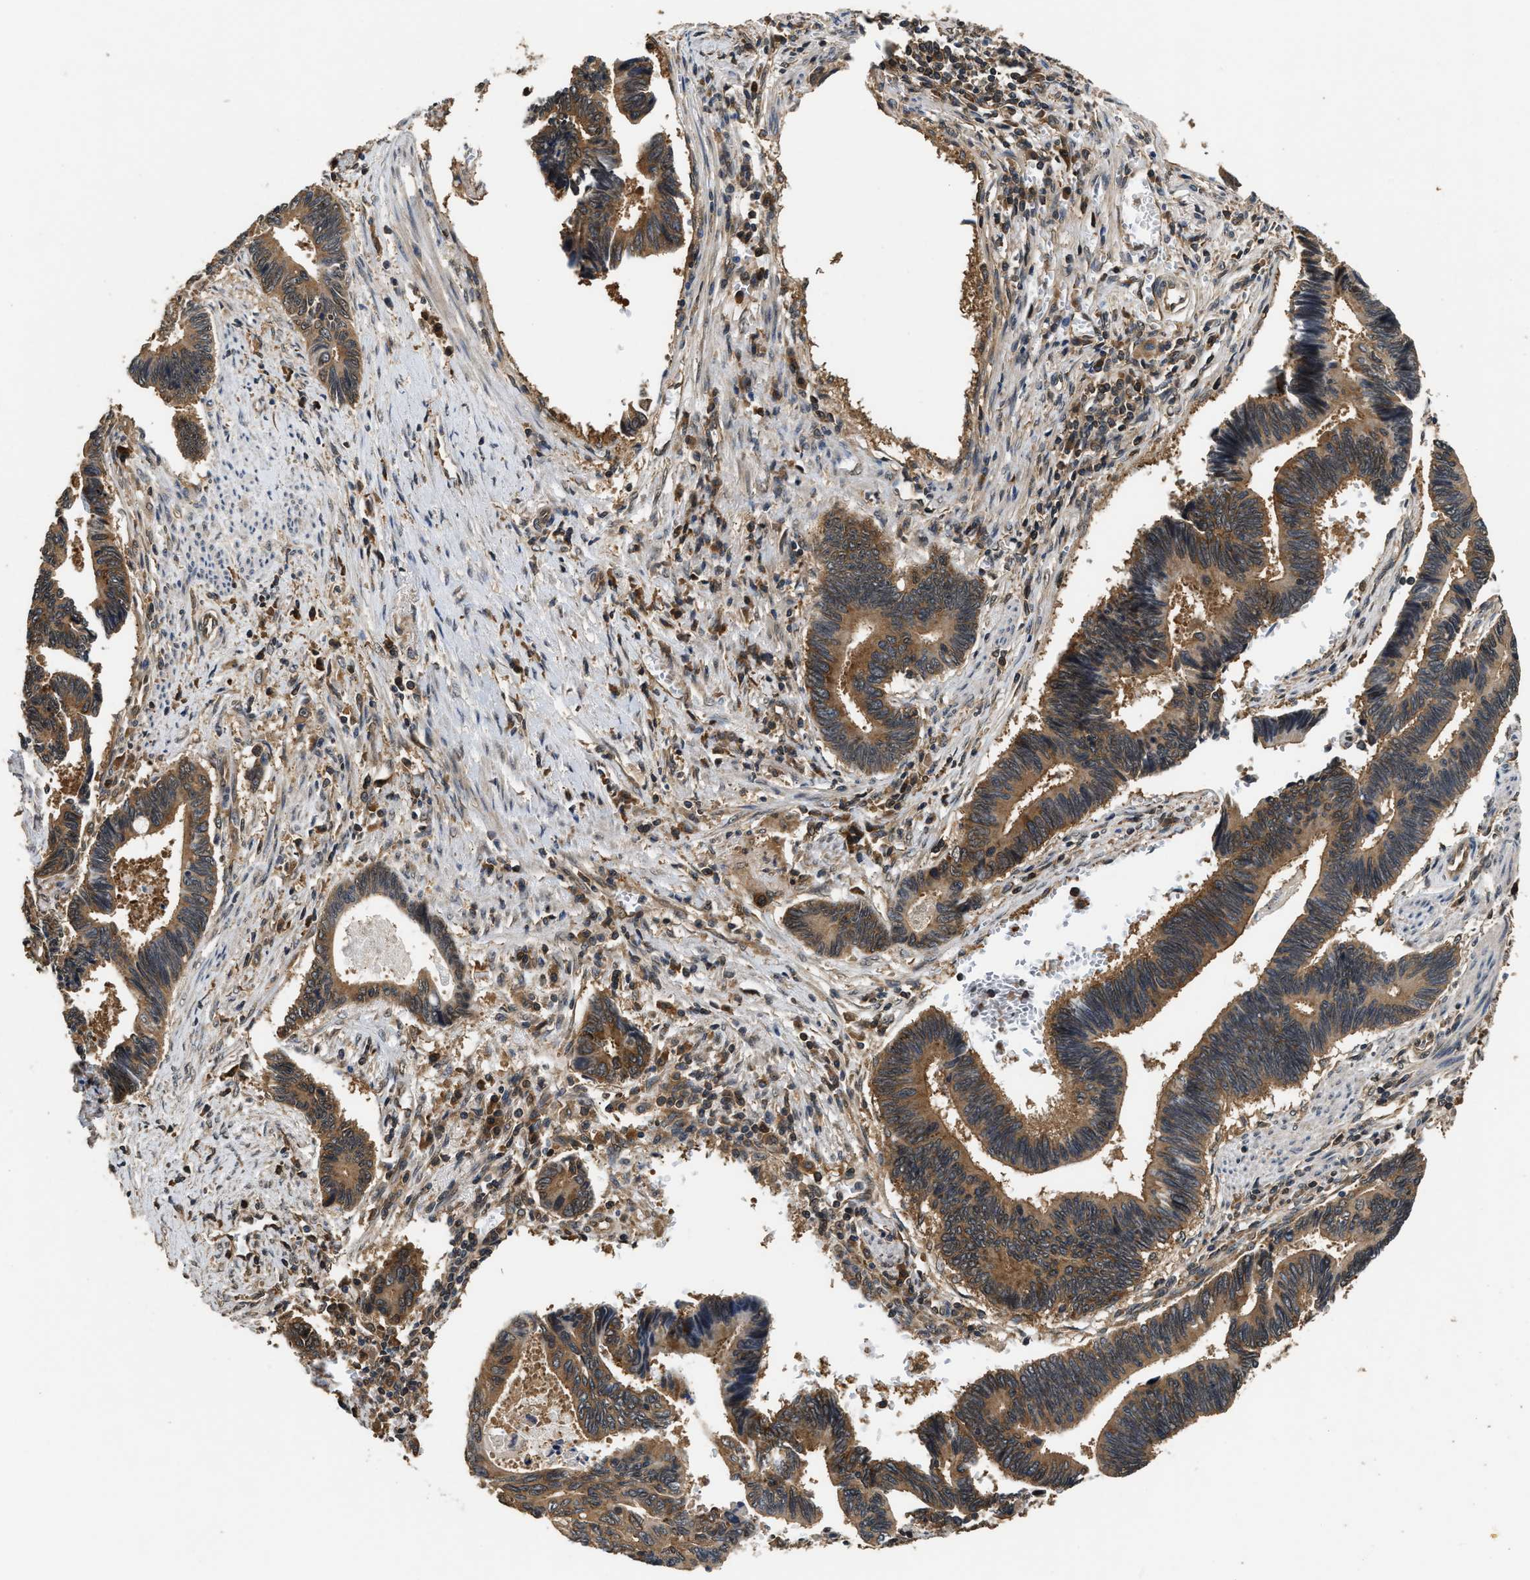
{"staining": {"intensity": "moderate", "quantity": ">75%", "location": "cytoplasmic/membranous"}, "tissue": "pancreatic cancer", "cell_type": "Tumor cells", "image_type": "cancer", "snomed": [{"axis": "morphology", "description": "Adenocarcinoma, NOS"}, {"axis": "topography", "description": "Pancreas"}], "caption": "High-power microscopy captured an immunohistochemistry micrograph of pancreatic adenocarcinoma, revealing moderate cytoplasmic/membranous expression in approximately >75% of tumor cells. (DAB IHC, brown staining for protein, blue staining for nuclei).", "gene": "DNAJC2", "patient": {"sex": "female", "age": 70}}